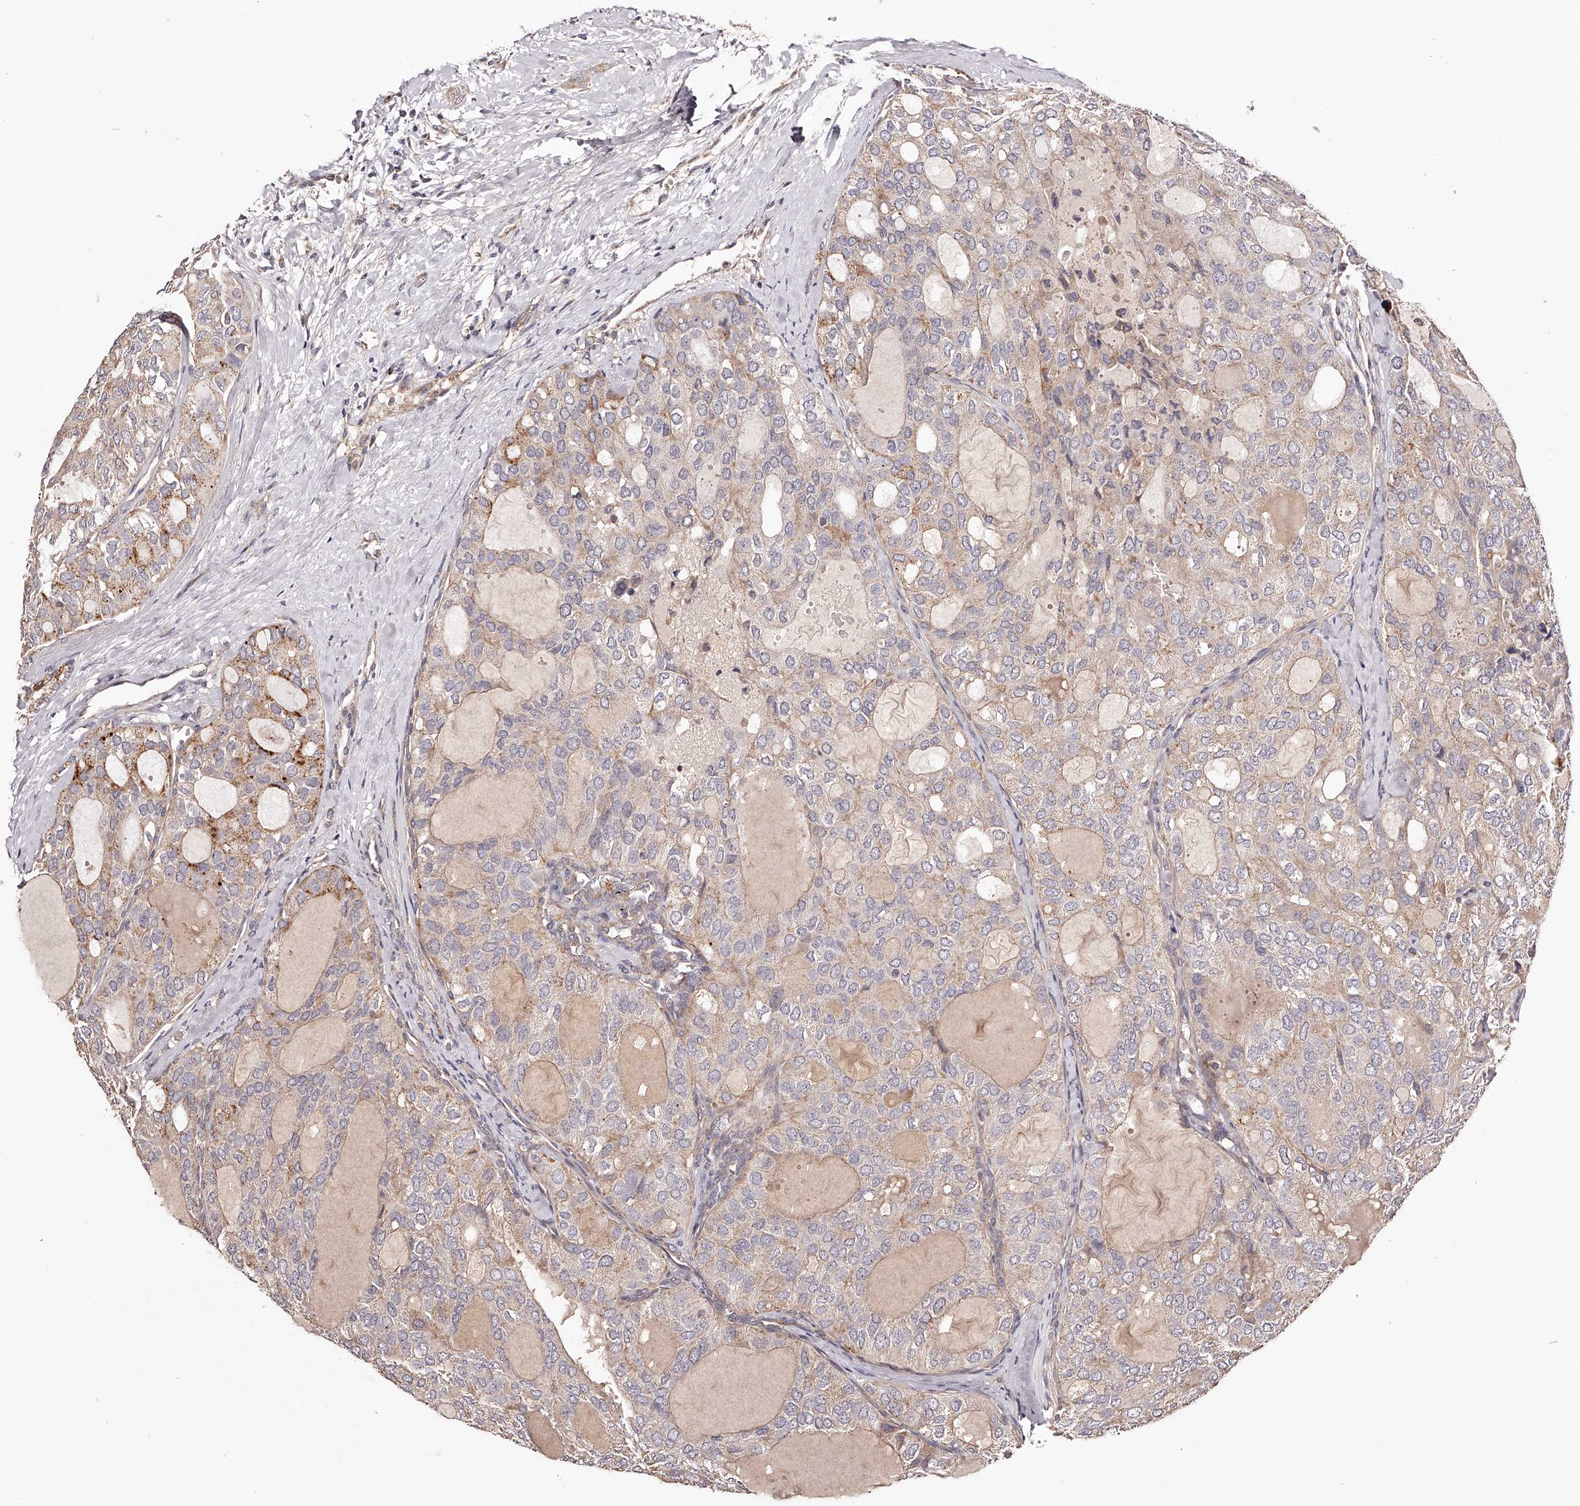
{"staining": {"intensity": "moderate", "quantity": "25%-75%", "location": "cytoplasmic/membranous"}, "tissue": "thyroid cancer", "cell_type": "Tumor cells", "image_type": "cancer", "snomed": [{"axis": "morphology", "description": "Follicular adenoma carcinoma, NOS"}, {"axis": "topography", "description": "Thyroid gland"}], "caption": "The image demonstrates immunohistochemical staining of thyroid cancer (follicular adenoma carcinoma). There is moderate cytoplasmic/membranous expression is appreciated in approximately 25%-75% of tumor cells. The protein is shown in brown color, while the nuclei are stained blue.", "gene": "USP21", "patient": {"sex": "male", "age": 75}}